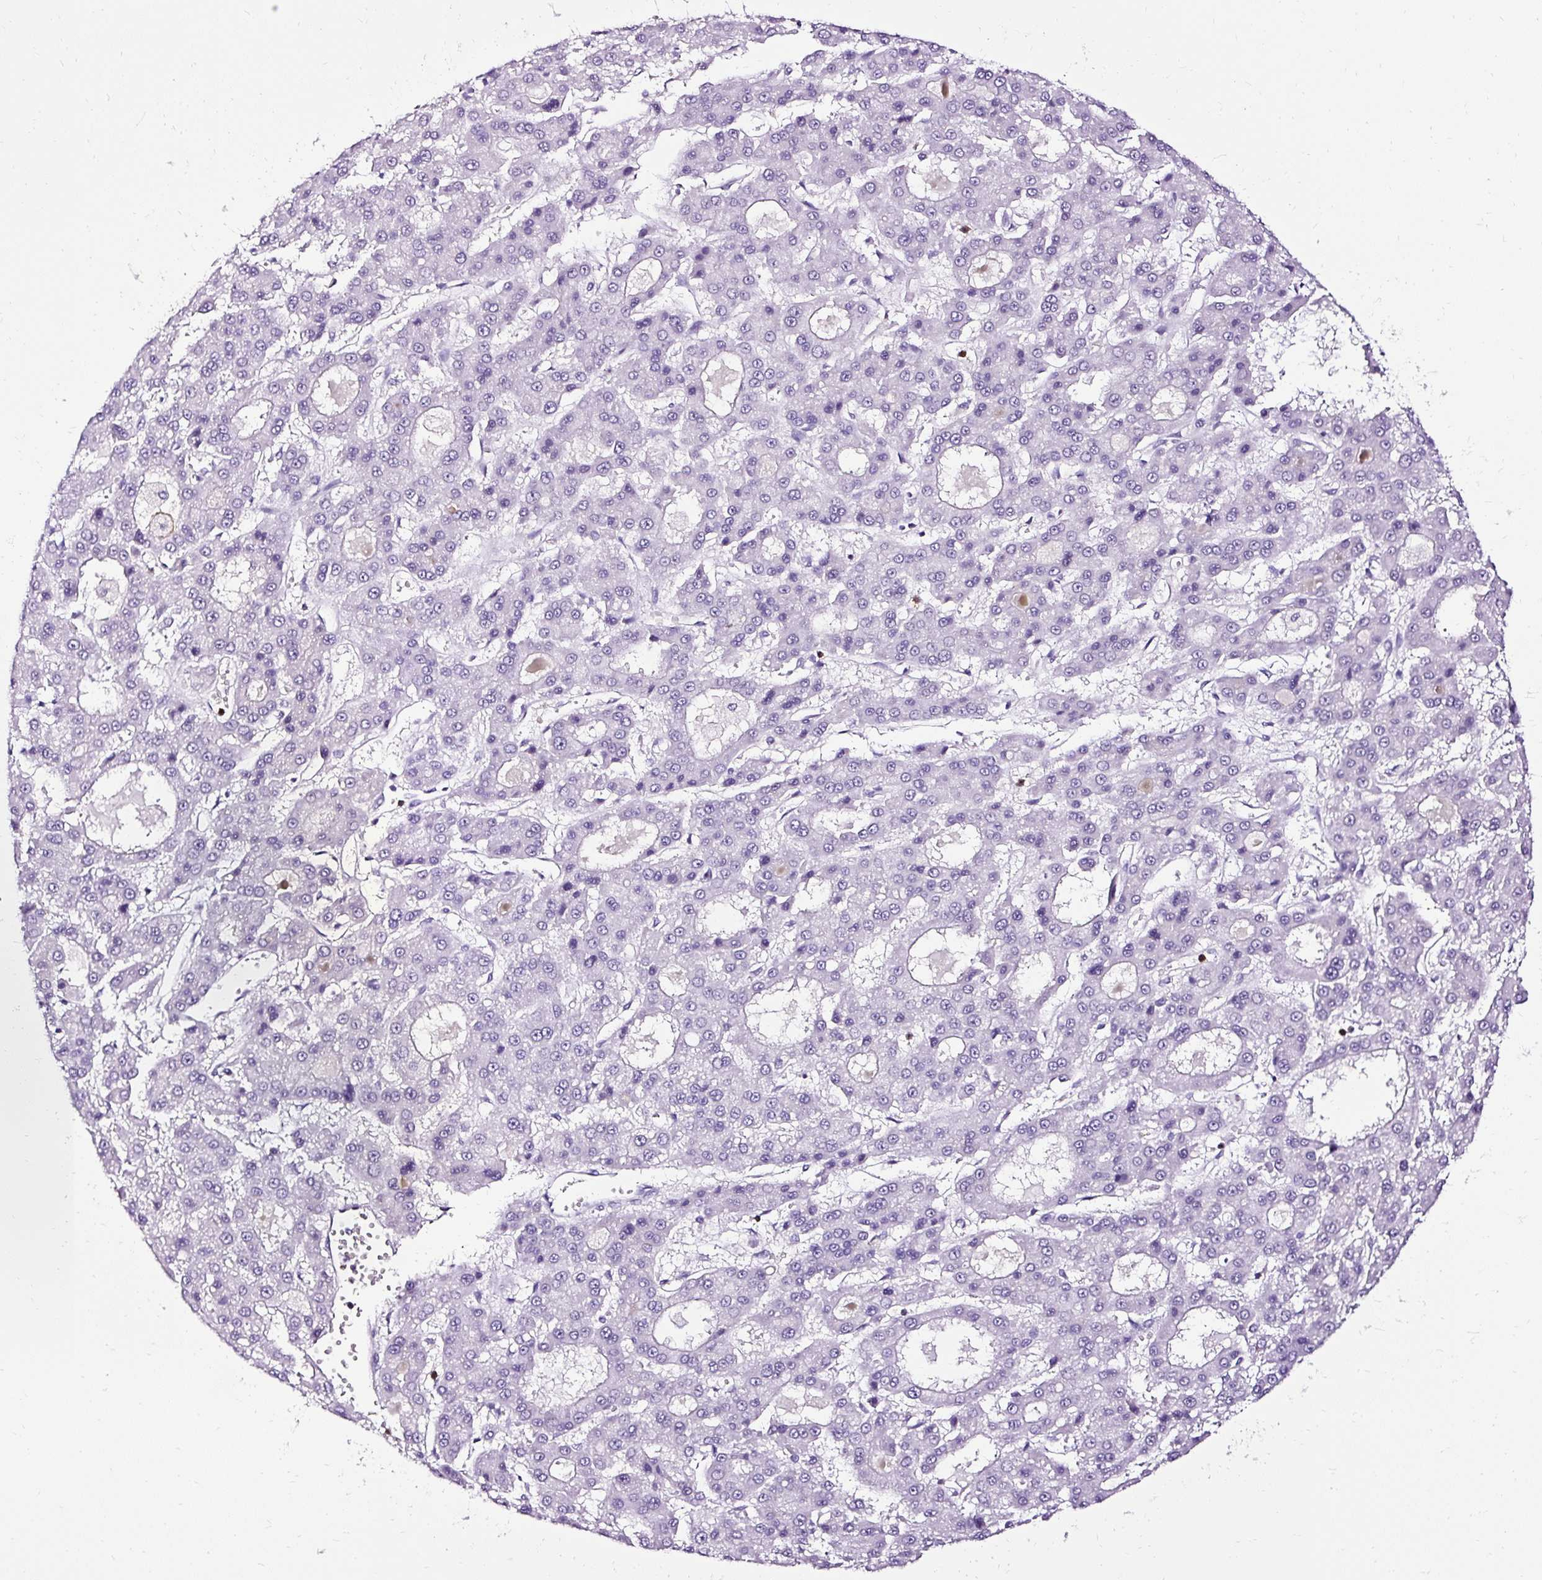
{"staining": {"intensity": "negative", "quantity": "none", "location": "none"}, "tissue": "liver cancer", "cell_type": "Tumor cells", "image_type": "cancer", "snomed": [{"axis": "morphology", "description": "Carcinoma, Hepatocellular, NOS"}, {"axis": "topography", "description": "Liver"}], "caption": "Tumor cells are negative for brown protein staining in hepatocellular carcinoma (liver).", "gene": "SLC7A8", "patient": {"sex": "male", "age": 70}}